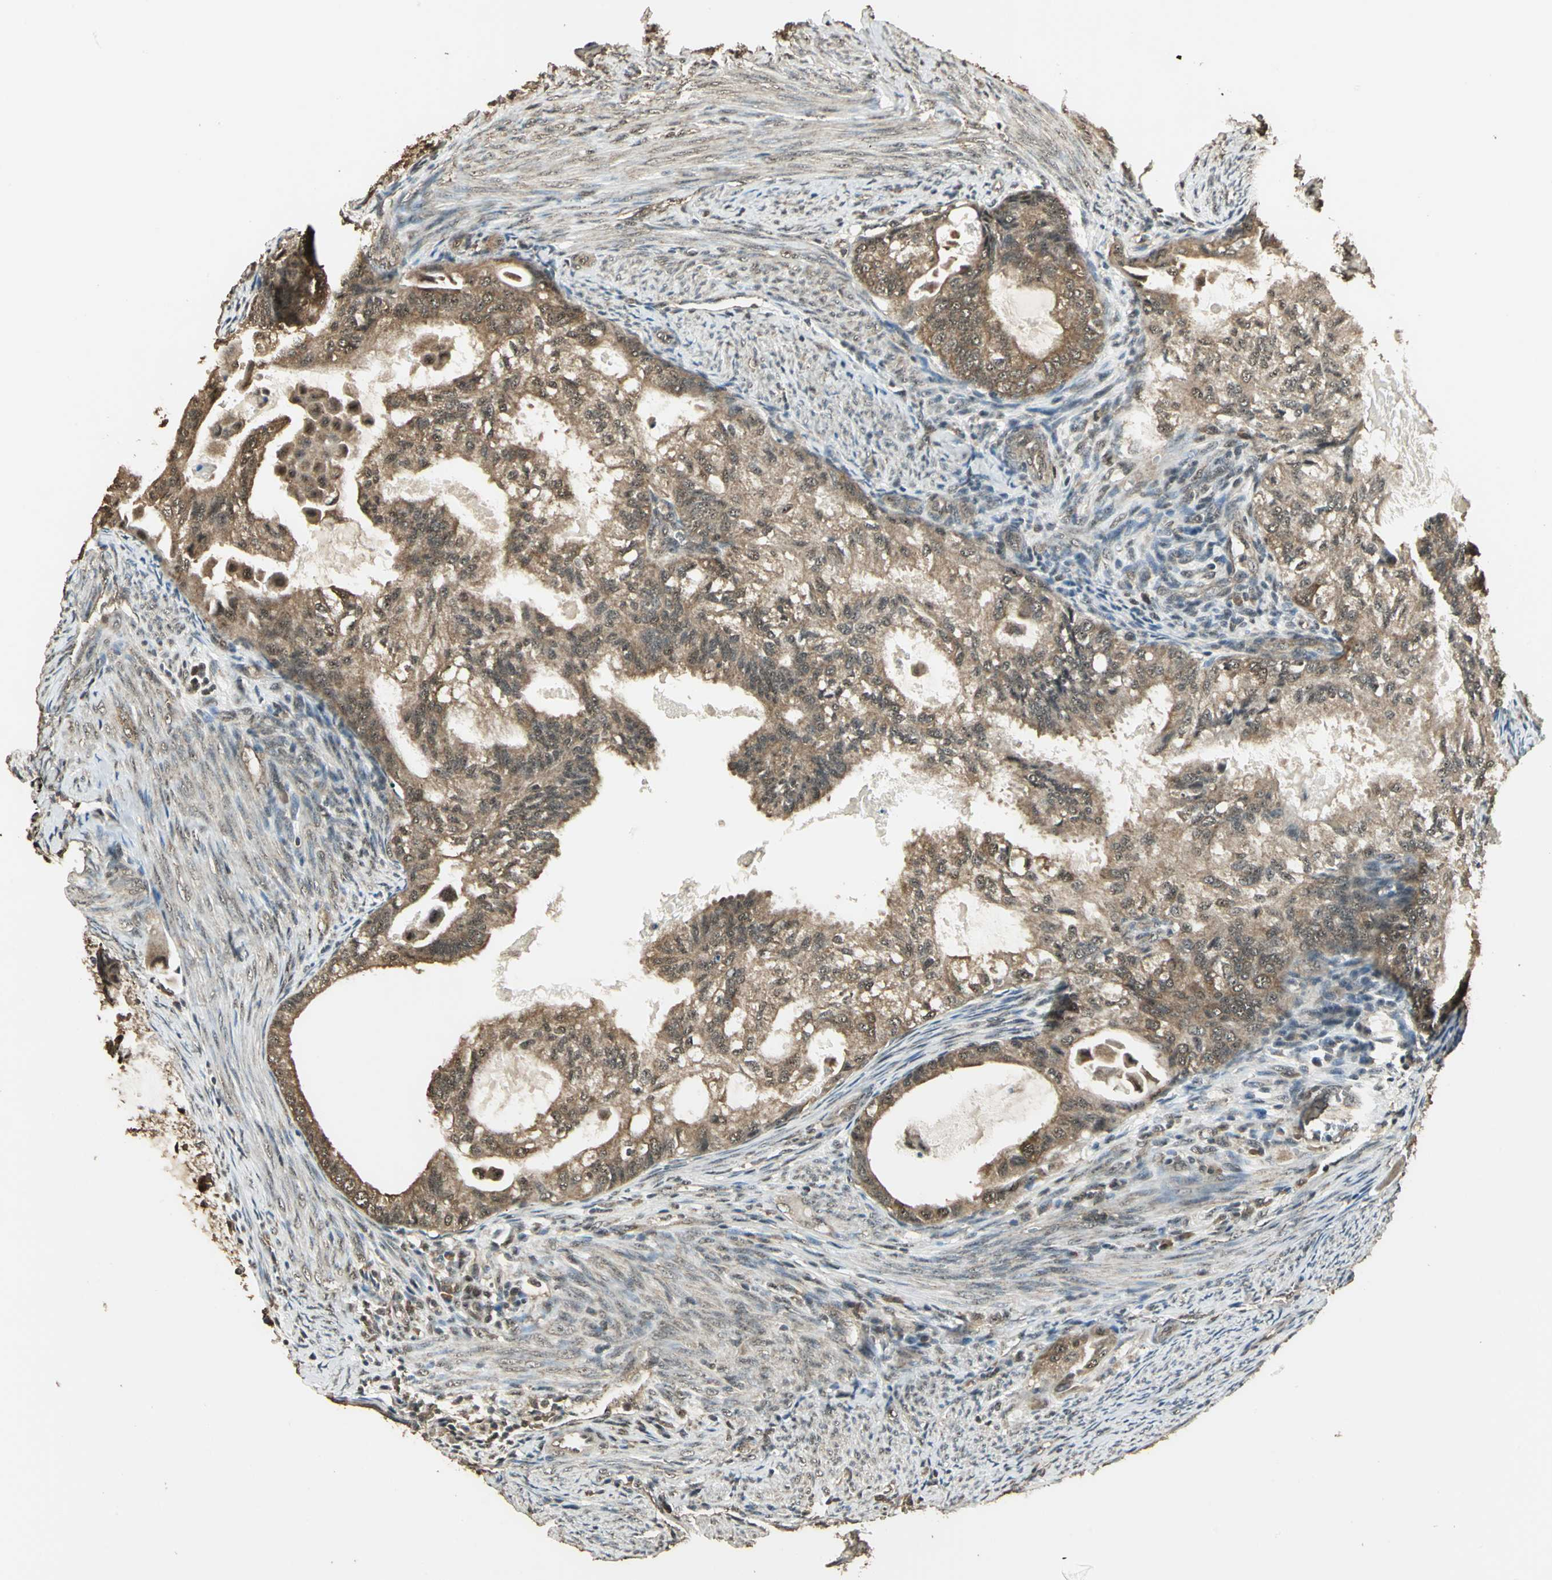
{"staining": {"intensity": "moderate", "quantity": ">75%", "location": "cytoplasmic/membranous"}, "tissue": "cervical cancer", "cell_type": "Tumor cells", "image_type": "cancer", "snomed": [{"axis": "morphology", "description": "Normal tissue, NOS"}, {"axis": "morphology", "description": "Adenocarcinoma, NOS"}, {"axis": "topography", "description": "Cervix"}, {"axis": "topography", "description": "Endometrium"}], "caption": "DAB immunohistochemical staining of human cervical cancer exhibits moderate cytoplasmic/membranous protein positivity in about >75% of tumor cells.", "gene": "UCHL5", "patient": {"sex": "female", "age": 86}}